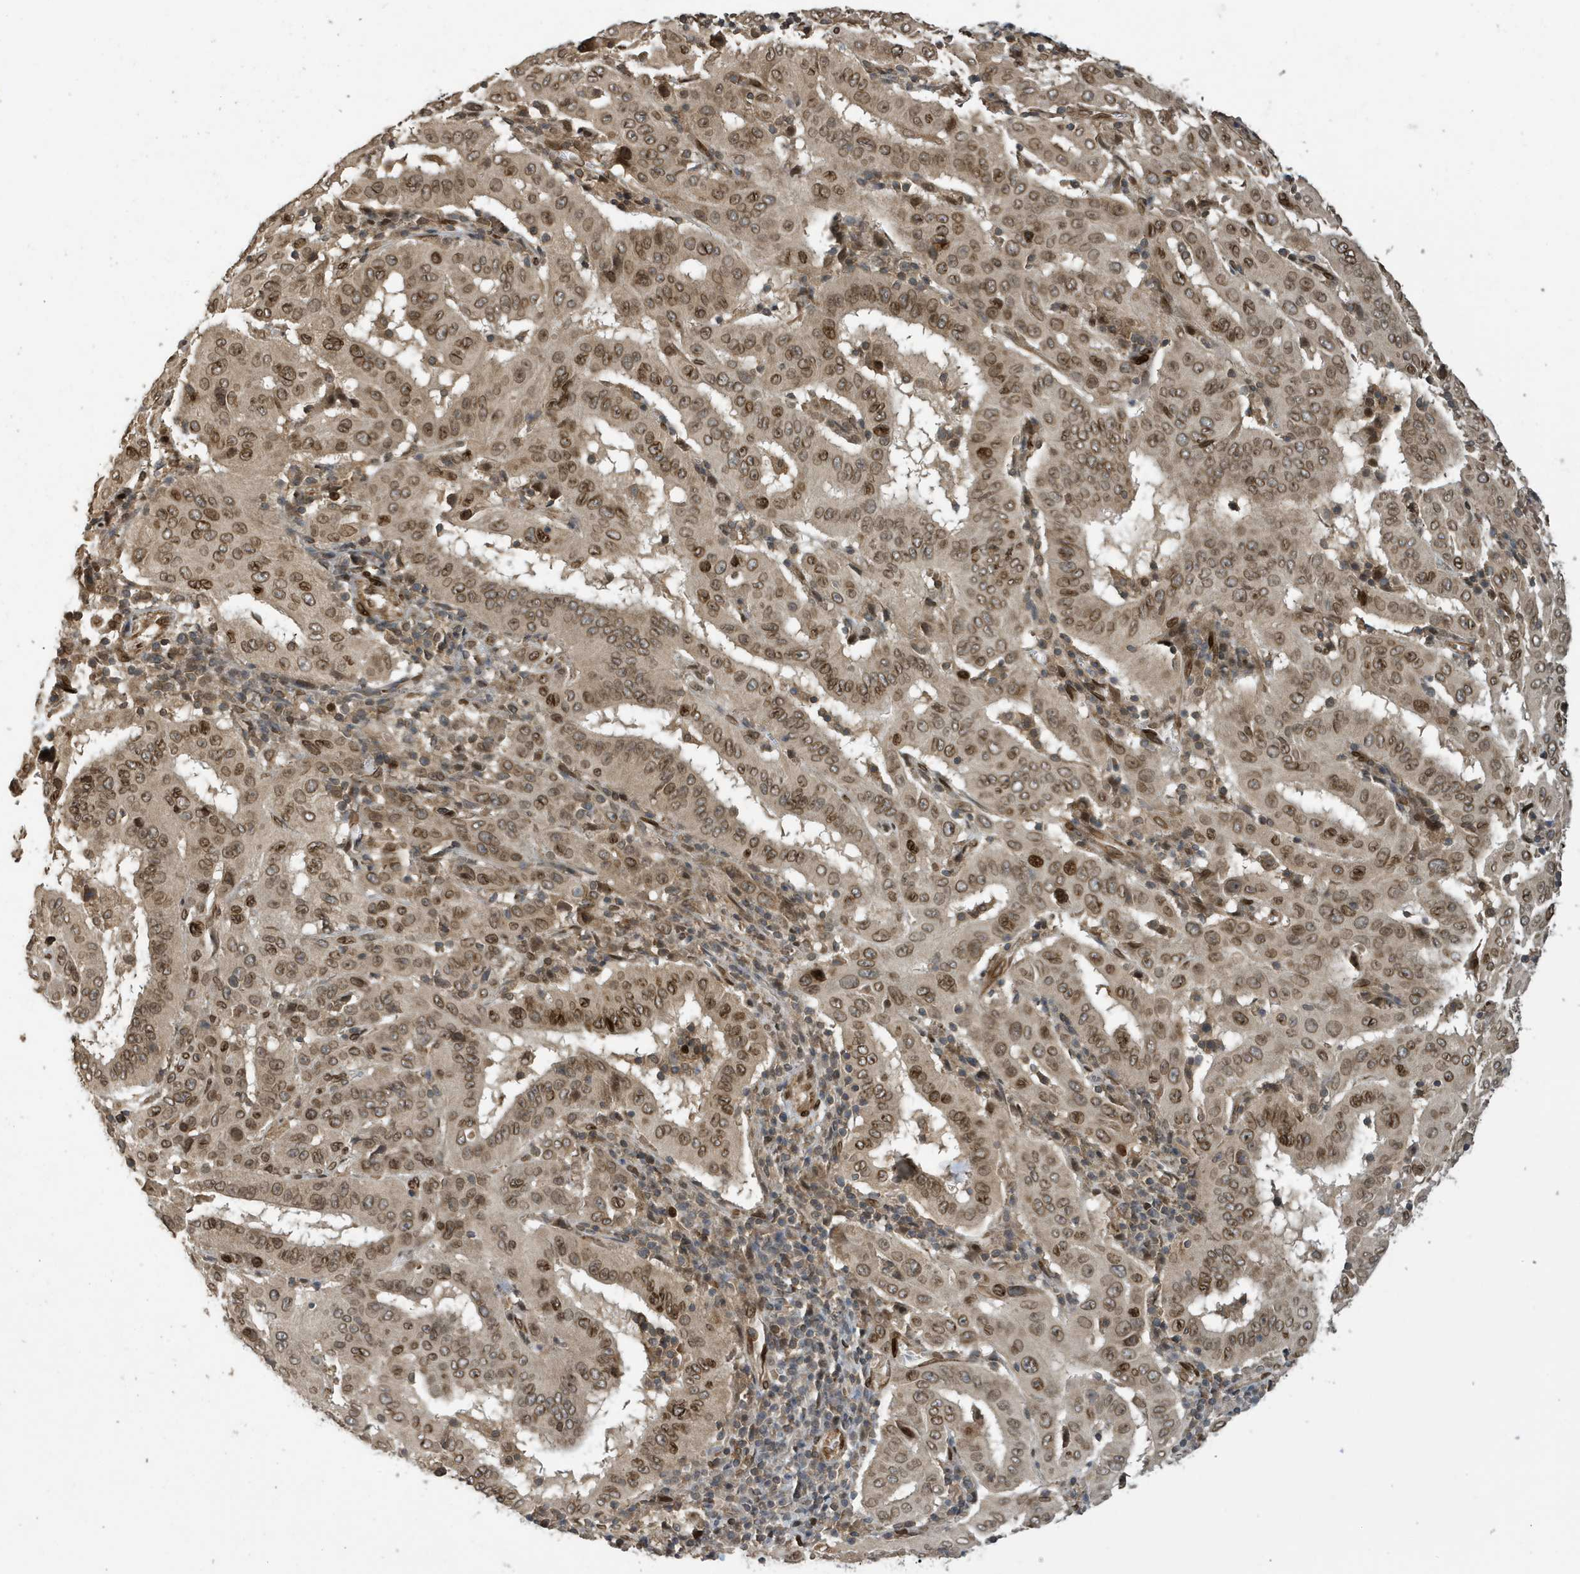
{"staining": {"intensity": "moderate", "quantity": ">75%", "location": "nuclear"}, "tissue": "pancreatic cancer", "cell_type": "Tumor cells", "image_type": "cancer", "snomed": [{"axis": "morphology", "description": "Adenocarcinoma, NOS"}, {"axis": "topography", "description": "Pancreas"}], "caption": "Immunohistochemistry (DAB (3,3'-diaminobenzidine)) staining of pancreatic cancer demonstrates moderate nuclear protein staining in about >75% of tumor cells.", "gene": "DUSP18", "patient": {"sex": "male", "age": 63}}